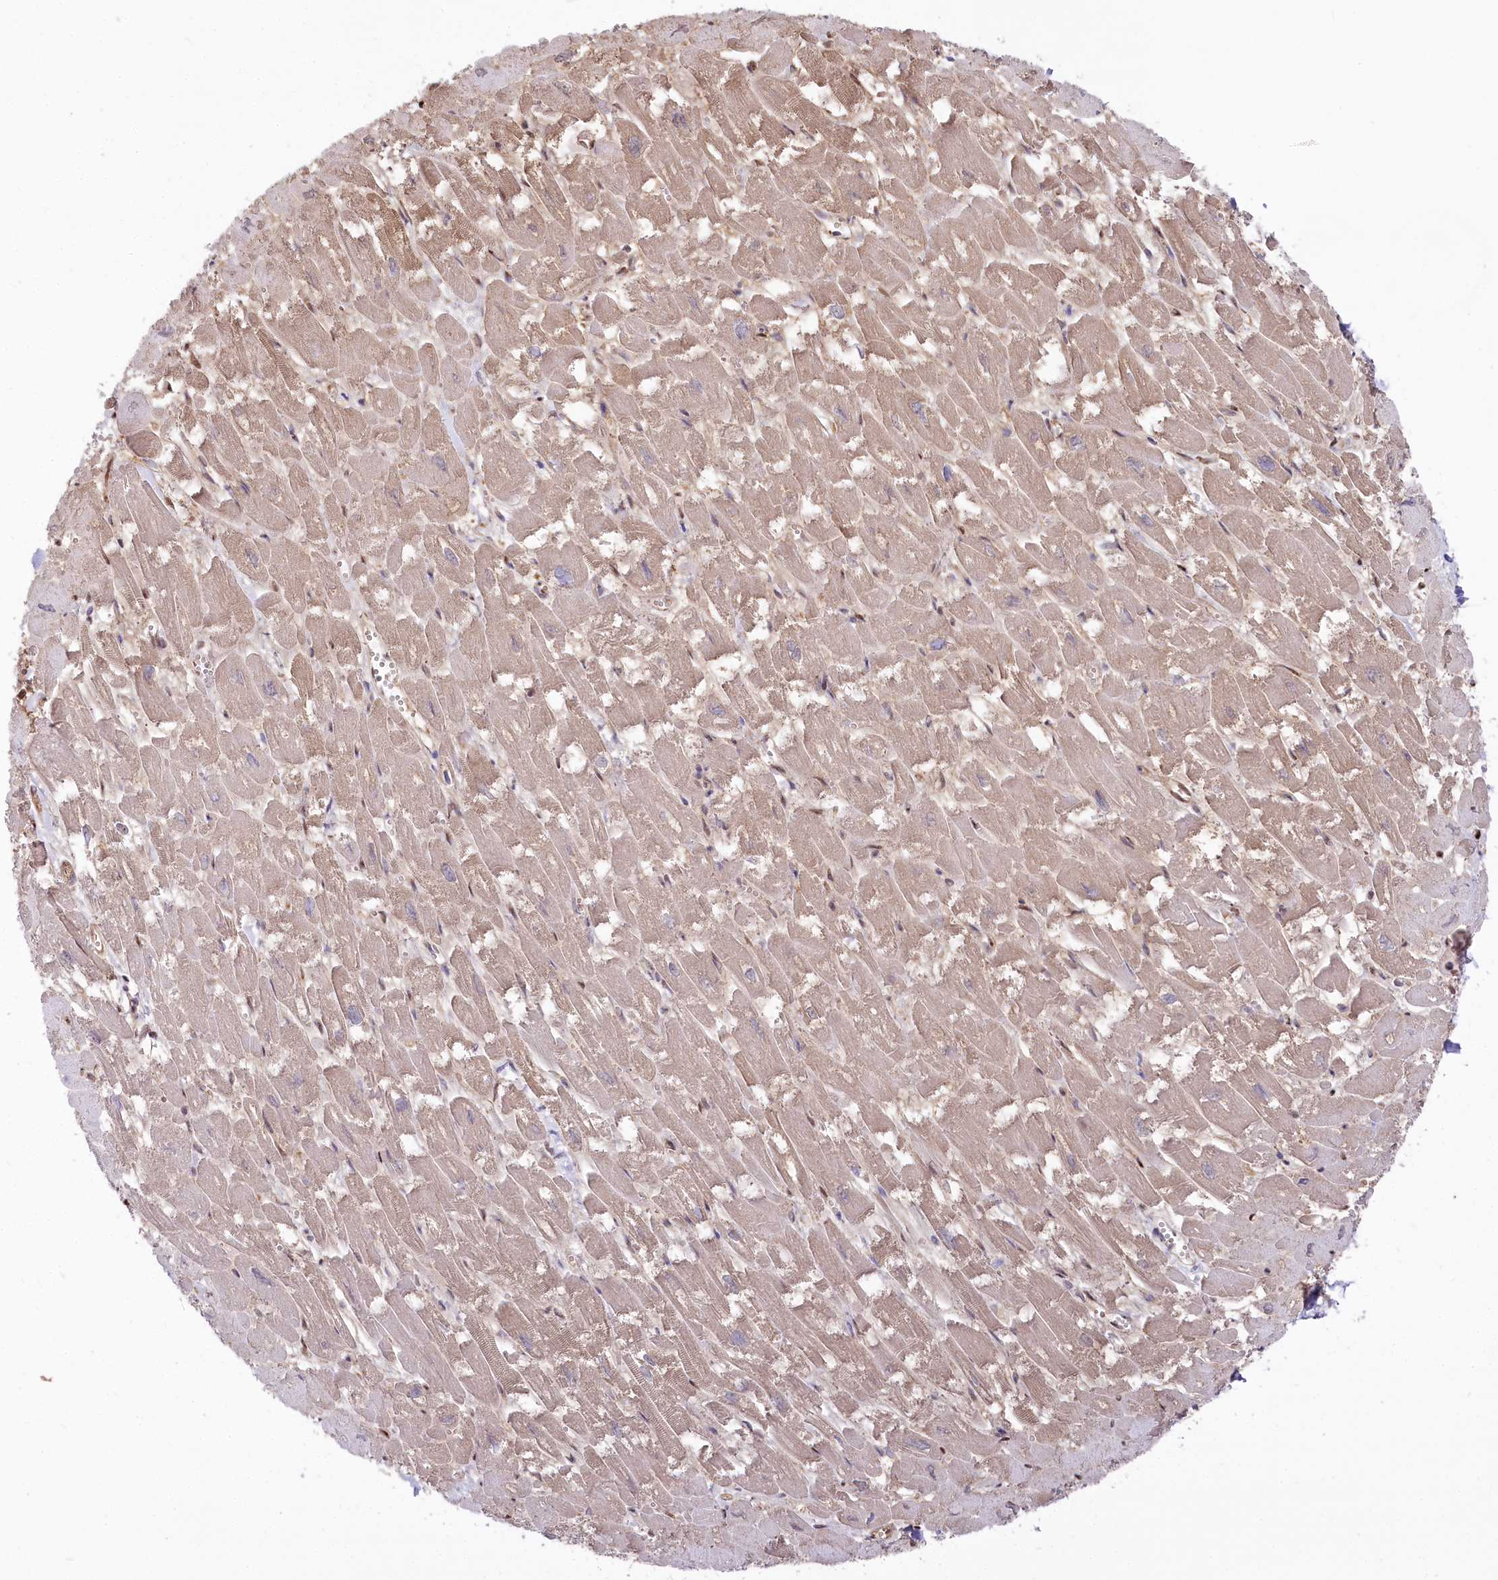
{"staining": {"intensity": "moderate", "quantity": ">75%", "location": "cytoplasmic/membranous,nuclear"}, "tissue": "heart muscle", "cell_type": "Cardiomyocytes", "image_type": "normal", "snomed": [{"axis": "morphology", "description": "Normal tissue, NOS"}, {"axis": "topography", "description": "Heart"}], "caption": "Moderate cytoplasmic/membranous,nuclear positivity is identified in approximately >75% of cardiomyocytes in unremarkable heart muscle. (Brightfield microscopy of DAB IHC at high magnification).", "gene": "PSMA1", "patient": {"sex": "male", "age": 54}}